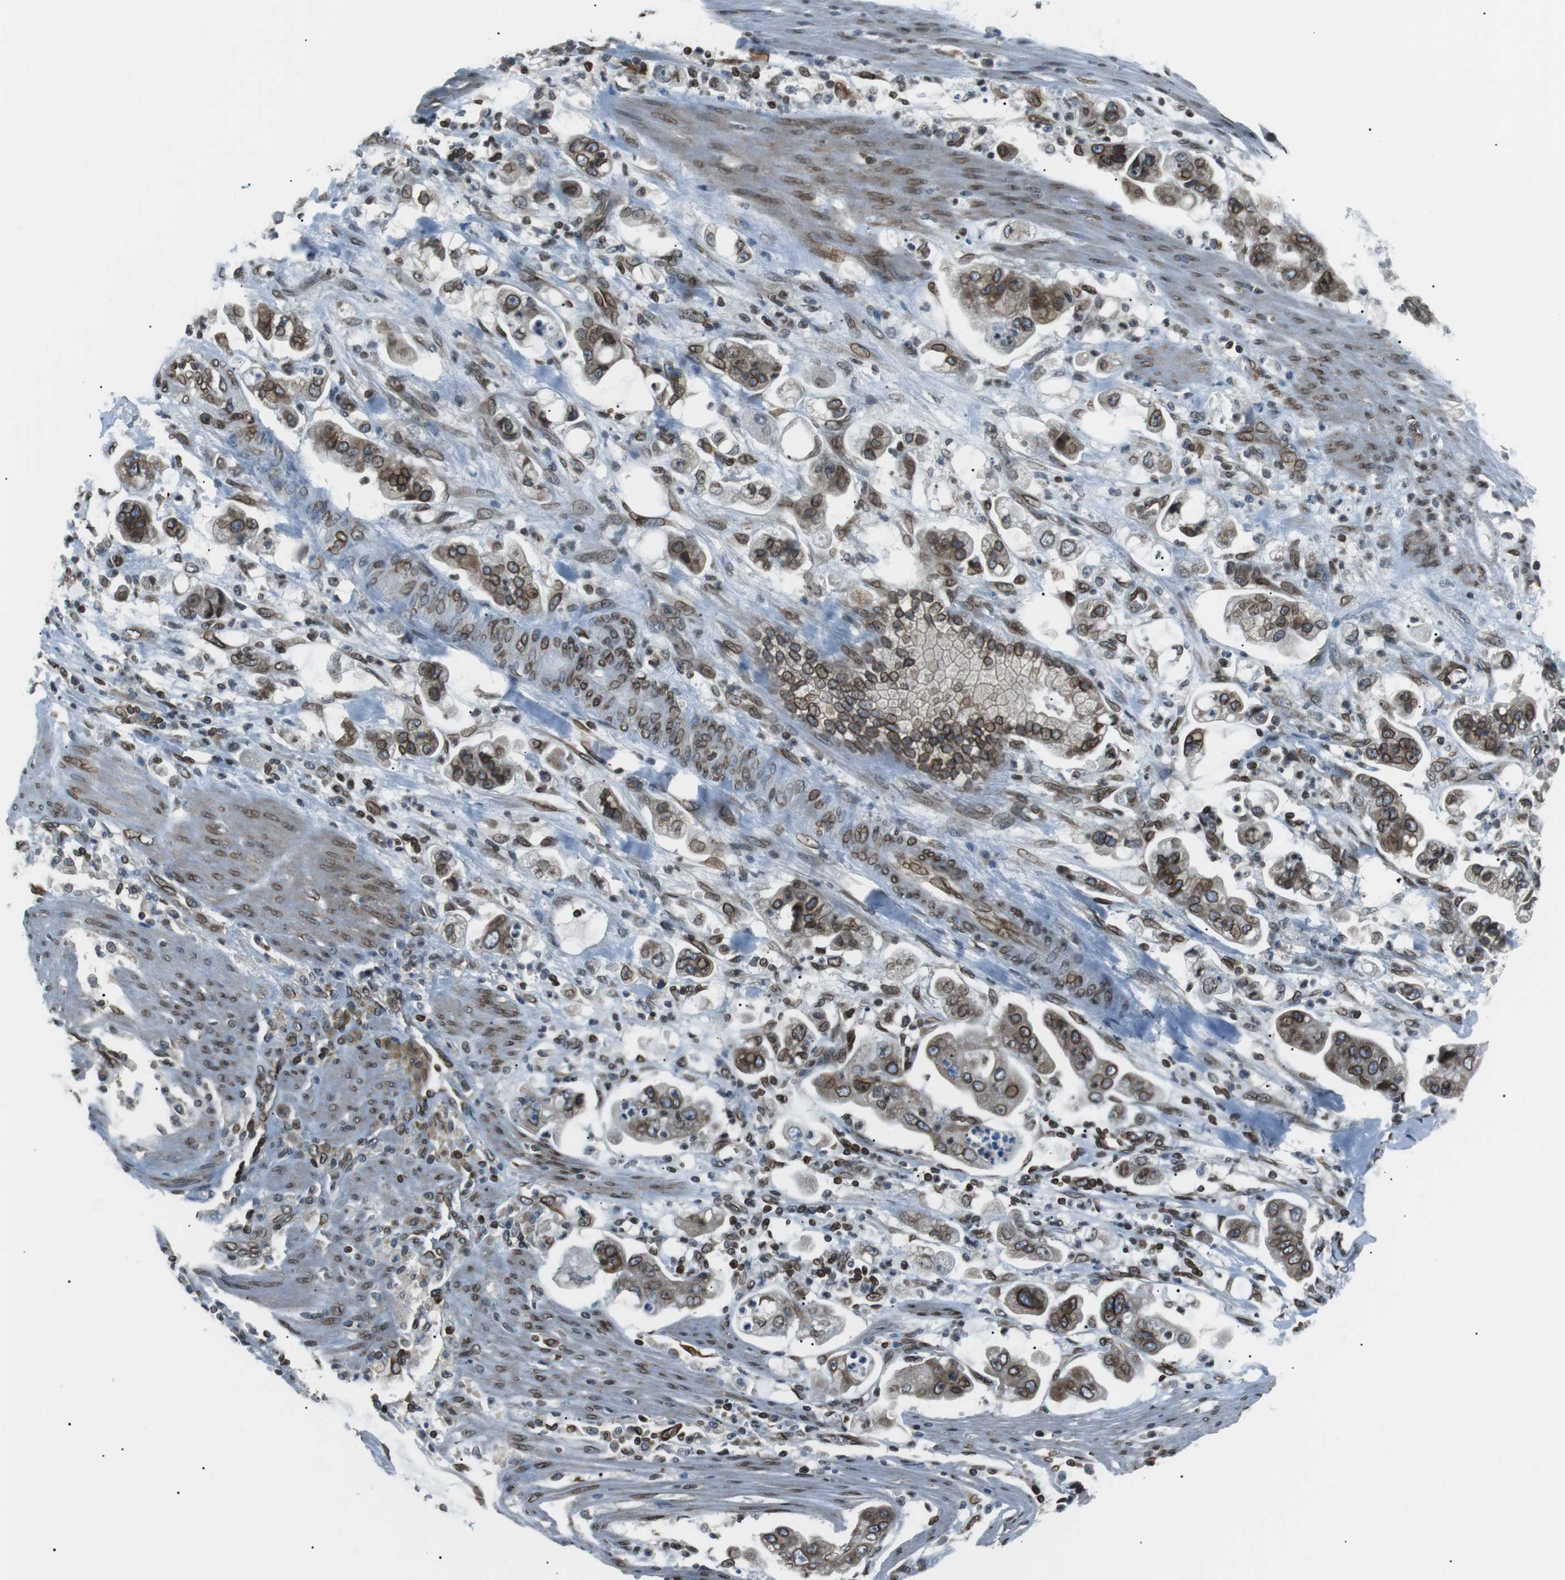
{"staining": {"intensity": "moderate", "quantity": ">75%", "location": "cytoplasmic/membranous,nuclear"}, "tissue": "stomach cancer", "cell_type": "Tumor cells", "image_type": "cancer", "snomed": [{"axis": "morphology", "description": "Adenocarcinoma, NOS"}, {"axis": "topography", "description": "Stomach"}], "caption": "Human adenocarcinoma (stomach) stained with a protein marker exhibits moderate staining in tumor cells.", "gene": "TMX4", "patient": {"sex": "male", "age": 62}}